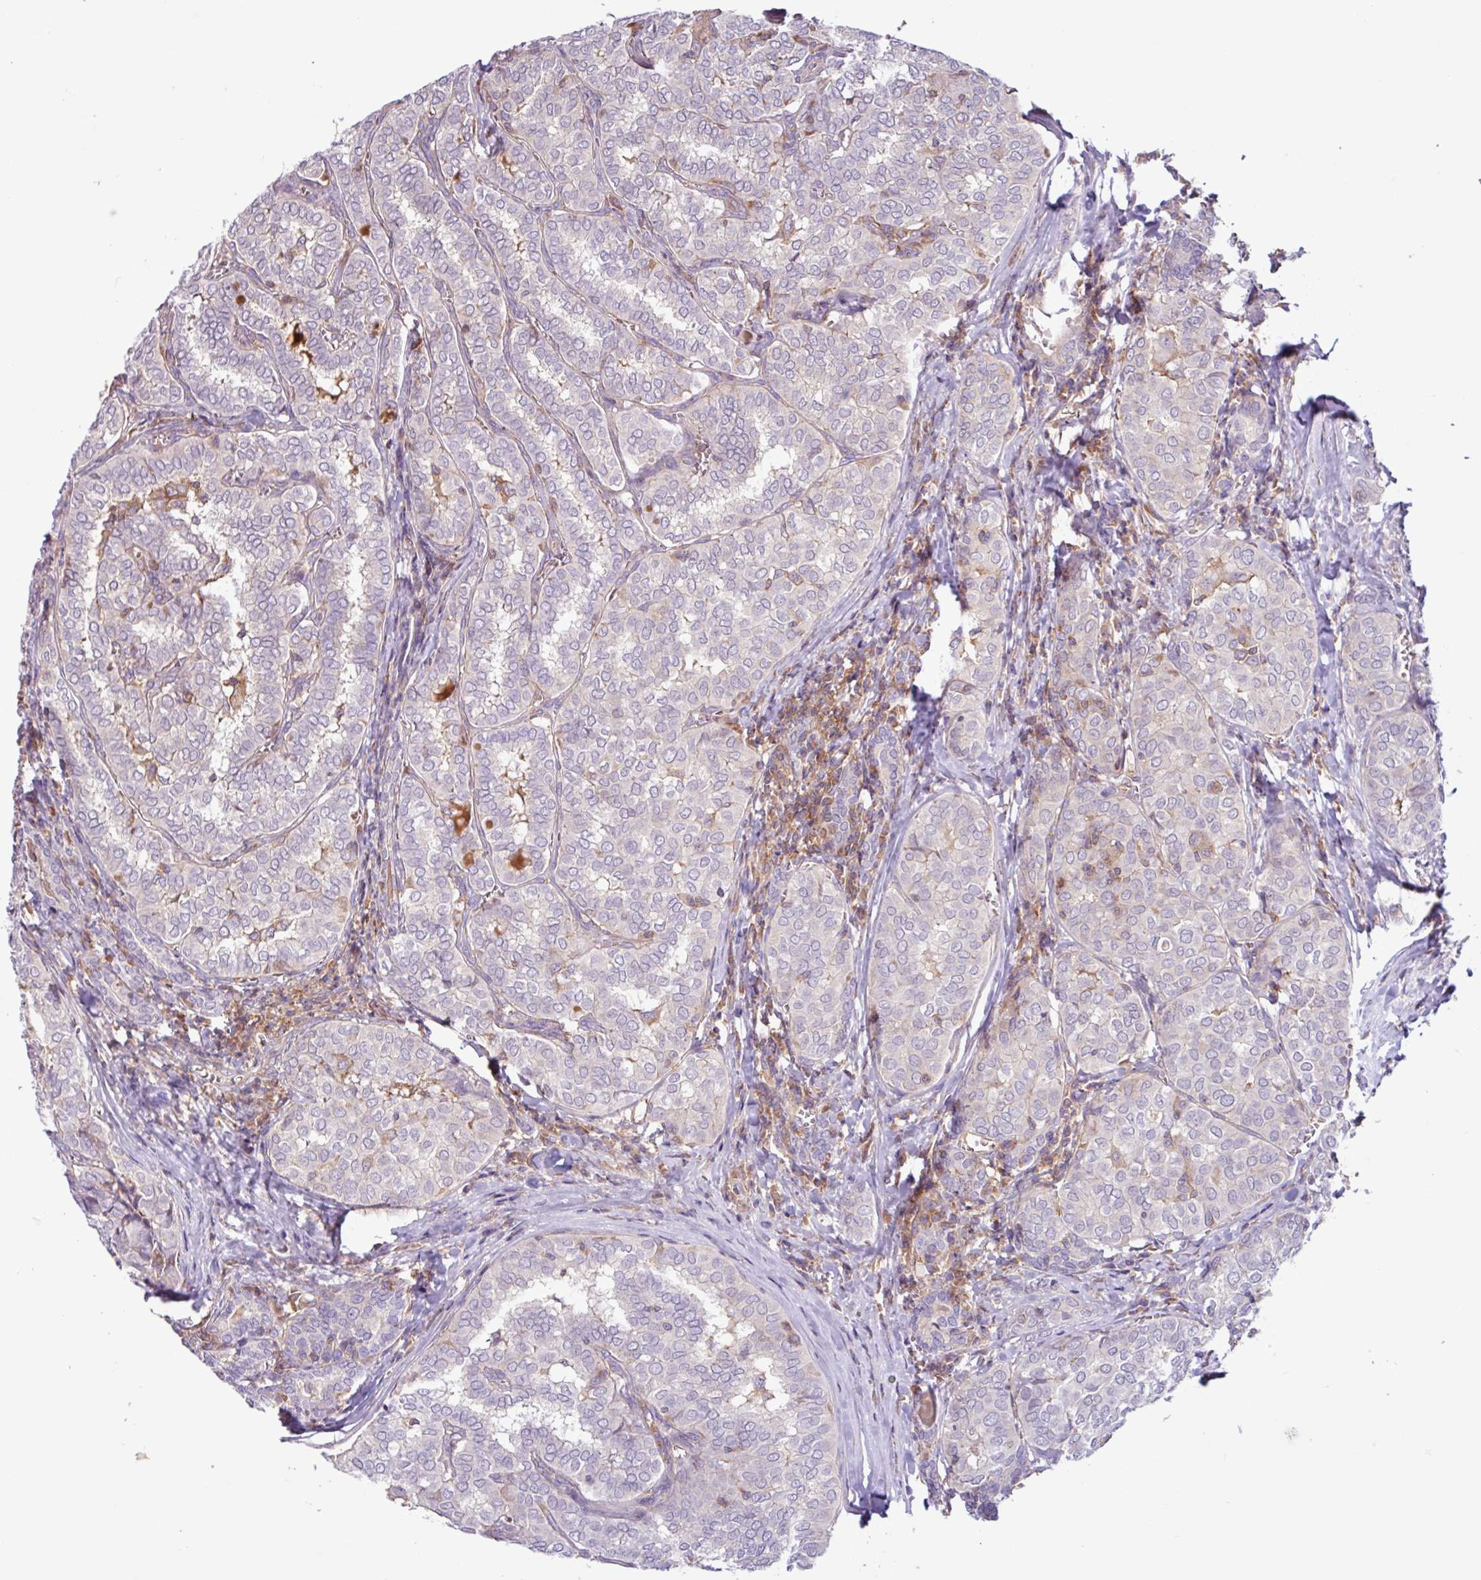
{"staining": {"intensity": "negative", "quantity": "none", "location": "none"}, "tissue": "thyroid cancer", "cell_type": "Tumor cells", "image_type": "cancer", "snomed": [{"axis": "morphology", "description": "Papillary adenocarcinoma, NOS"}, {"axis": "topography", "description": "Thyroid gland"}], "caption": "High magnification brightfield microscopy of thyroid papillary adenocarcinoma stained with DAB (3,3'-diaminobenzidine) (brown) and counterstained with hematoxylin (blue): tumor cells show no significant expression.", "gene": "ACTR3", "patient": {"sex": "female", "age": 30}}